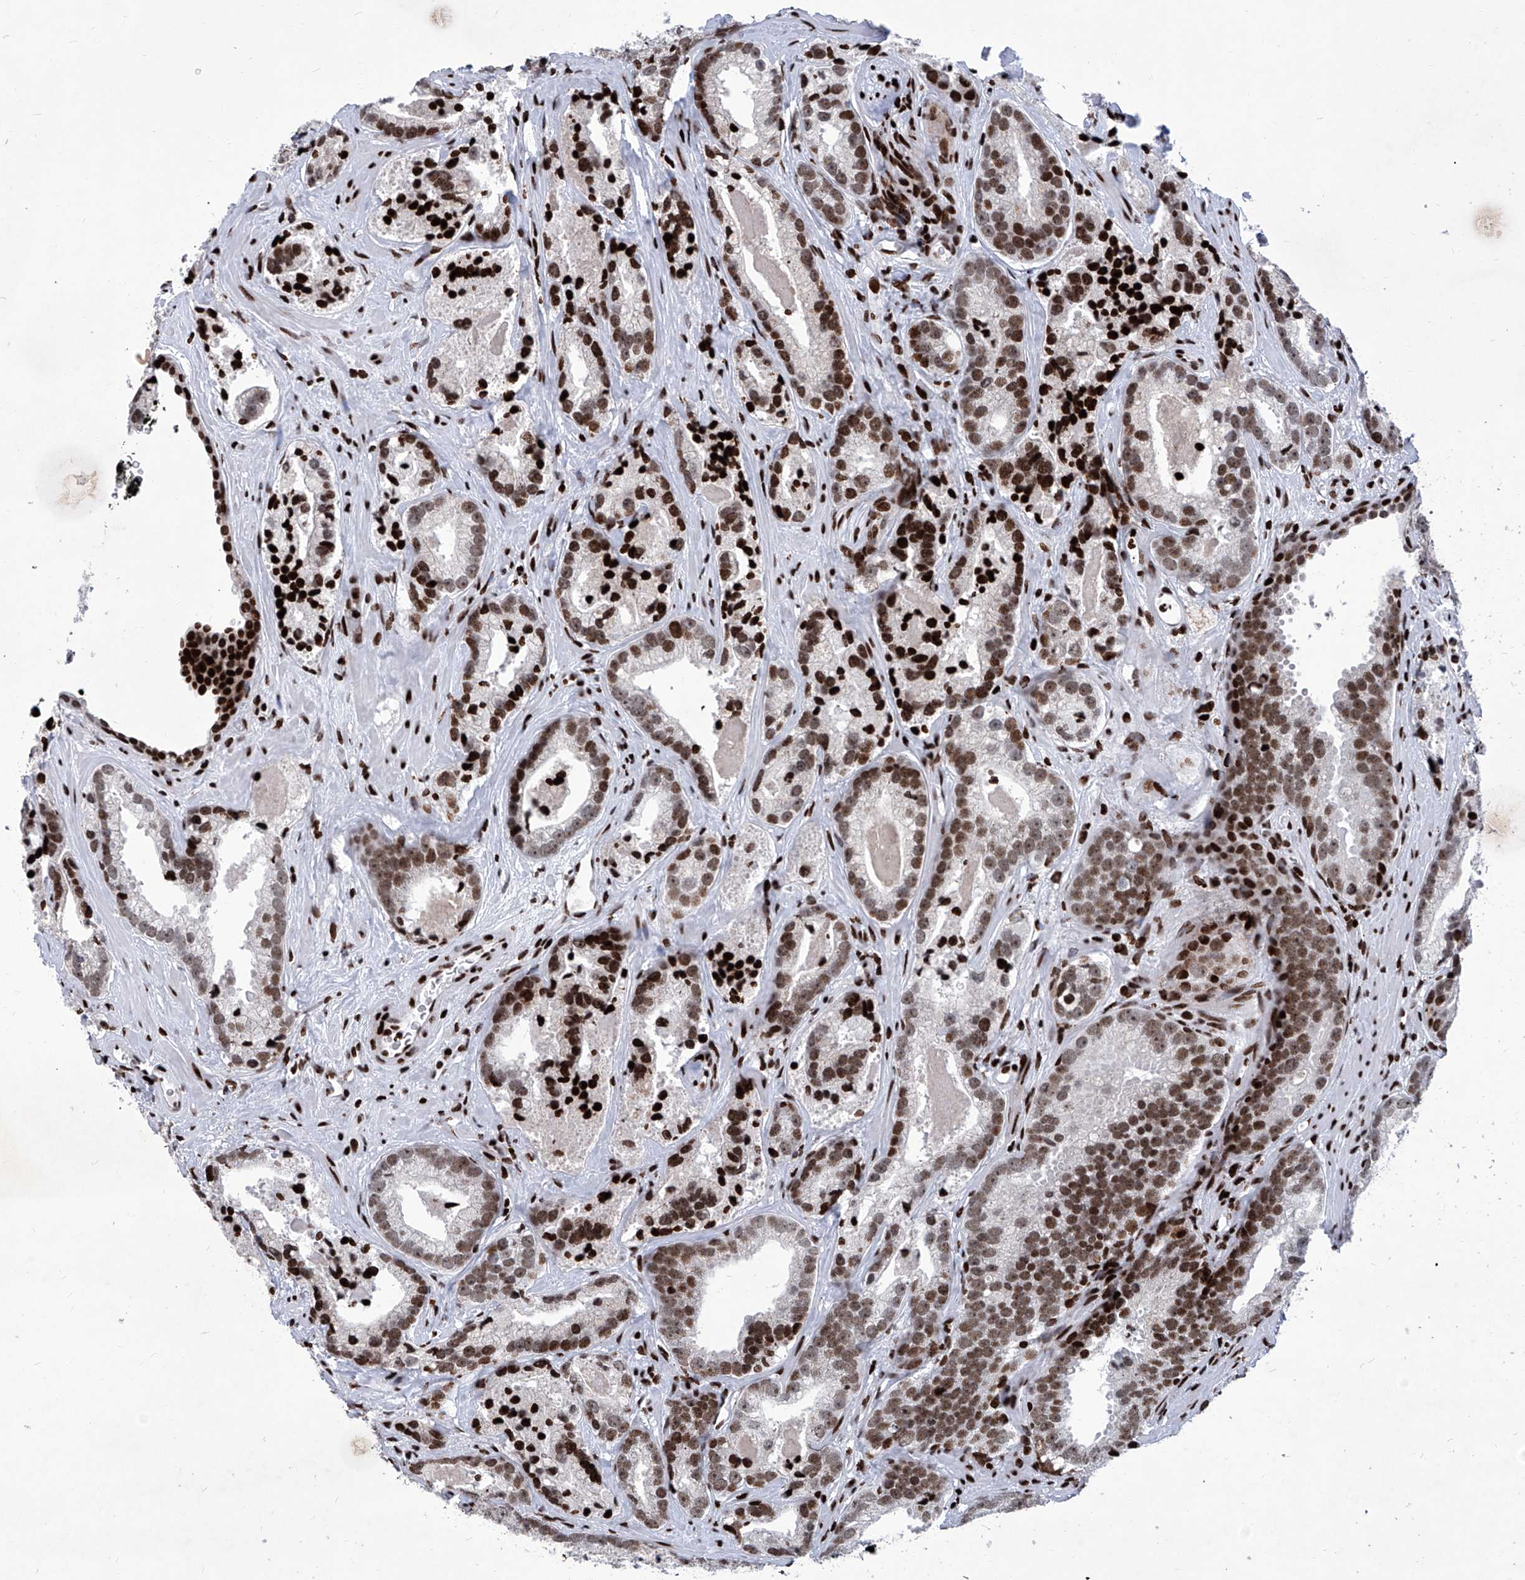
{"staining": {"intensity": "moderate", "quantity": "25%-75%", "location": "nuclear"}, "tissue": "prostate cancer", "cell_type": "Tumor cells", "image_type": "cancer", "snomed": [{"axis": "morphology", "description": "Adenocarcinoma, High grade"}, {"axis": "topography", "description": "Prostate"}], "caption": "Human adenocarcinoma (high-grade) (prostate) stained with a brown dye demonstrates moderate nuclear positive expression in approximately 25%-75% of tumor cells.", "gene": "HEY2", "patient": {"sex": "male", "age": 62}}